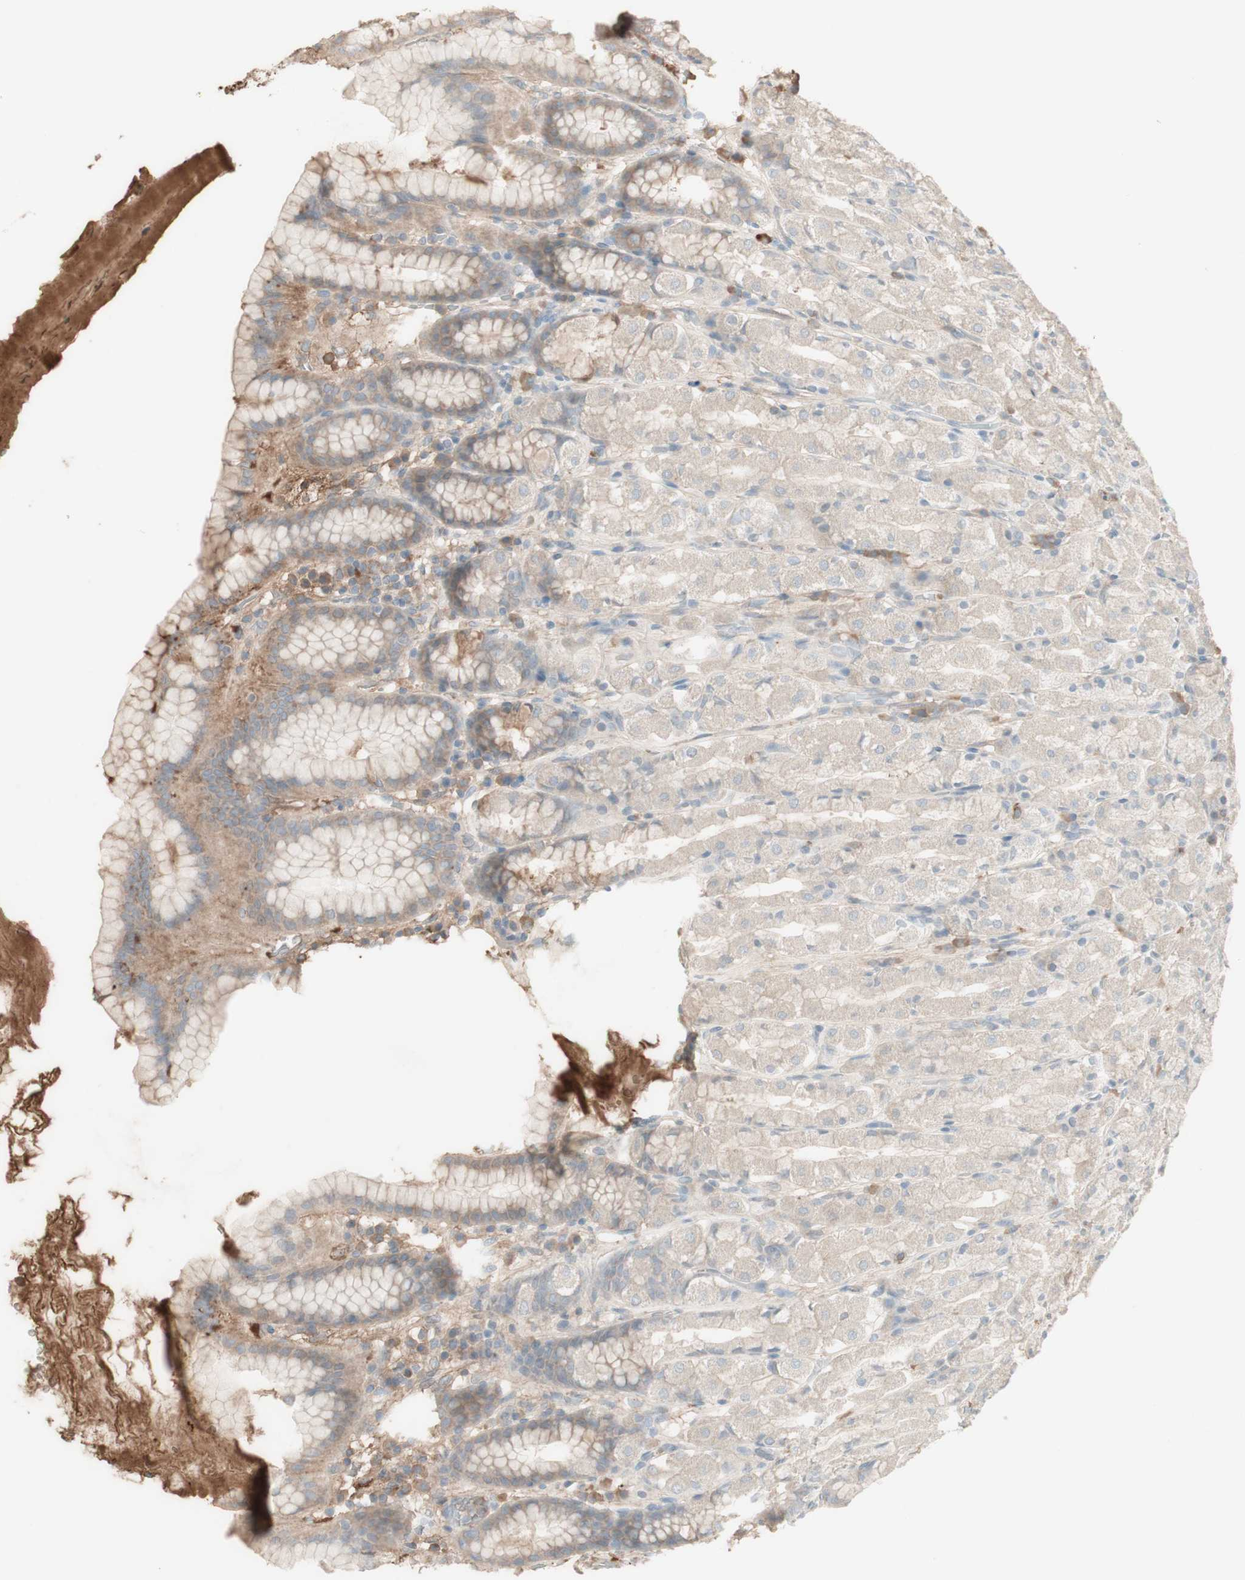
{"staining": {"intensity": "weak", "quantity": ">75%", "location": "cytoplasmic/membranous"}, "tissue": "stomach", "cell_type": "Glandular cells", "image_type": "normal", "snomed": [{"axis": "morphology", "description": "Normal tissue, NOS"}, {"axis": "topography", "description": "Stomach, upper"}], "caption": "Stomach stained with DAB immunohistochemistry reveals low levels of weak cytoplasmic/membranous positivity in about >75% of glandular cells. The staining was performed using DAB, with brown indicating positive protein expression. Nuclei are stained blue with hematoxylin.", "gene": "IFNG", "patient": {"sex": "male", "age": 68}}